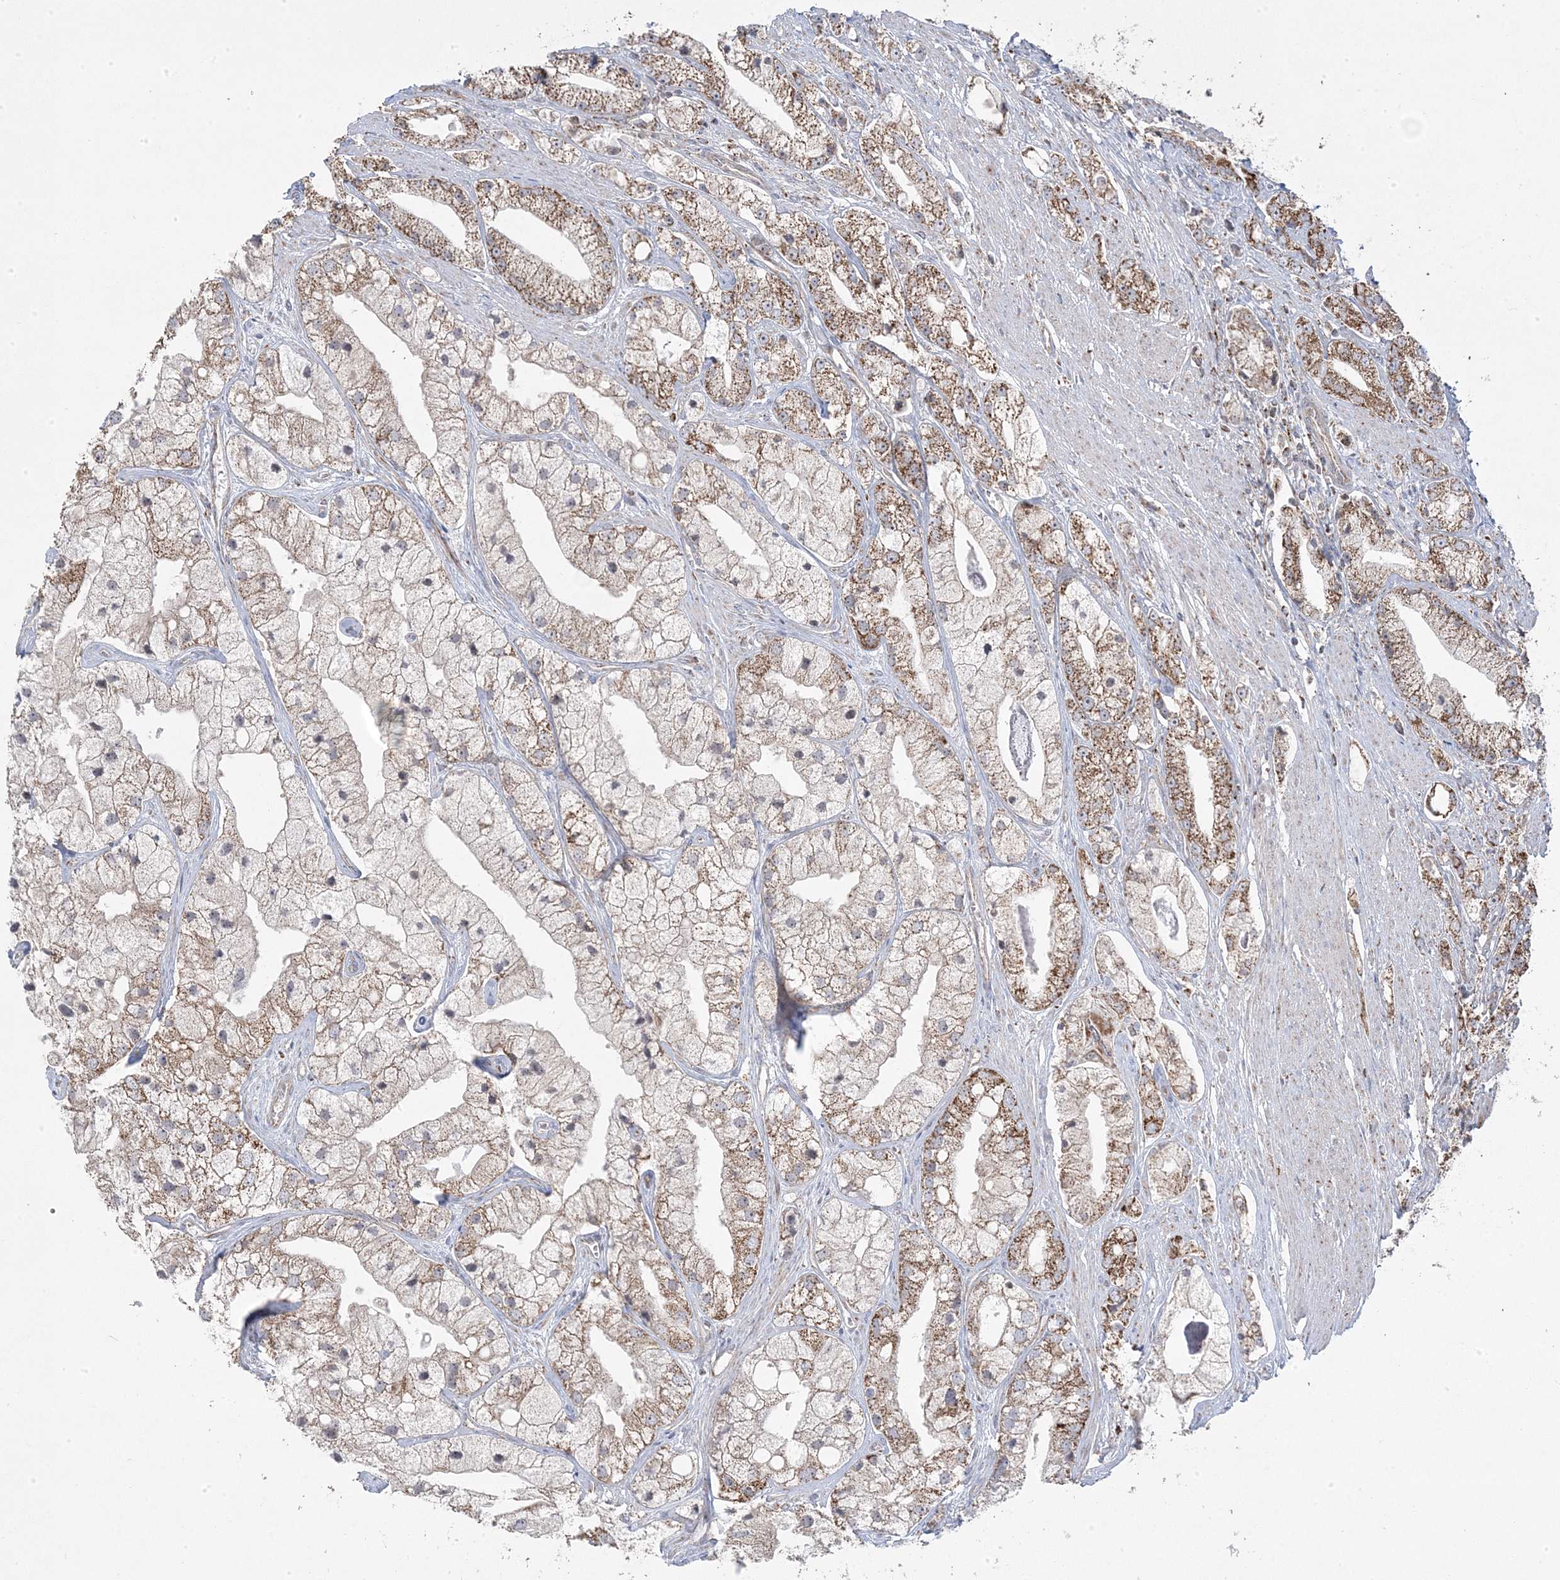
{"staining": {"intensity": "moderate", "quantity": ">75%", "location": "cytoplasmic/membranous"}, "tissue": "prostate cancer", "cell_type": "Tumor cells", "image_type": "cancer", "snomed": [{"axis": "morphology", "description": "Adenocarcinoma, High grade"}, {"axis": "topography", "description": "Prostate"}], "caption": "Immunohistochemical staining of adenocarcinoma (high-grade) (prostate) shows moderate cytoplasmic/membranous protein expression in about >75% of tumor cells.", "gene": "CLUAP1", "patient": {"sex": "male", "age": 50}}